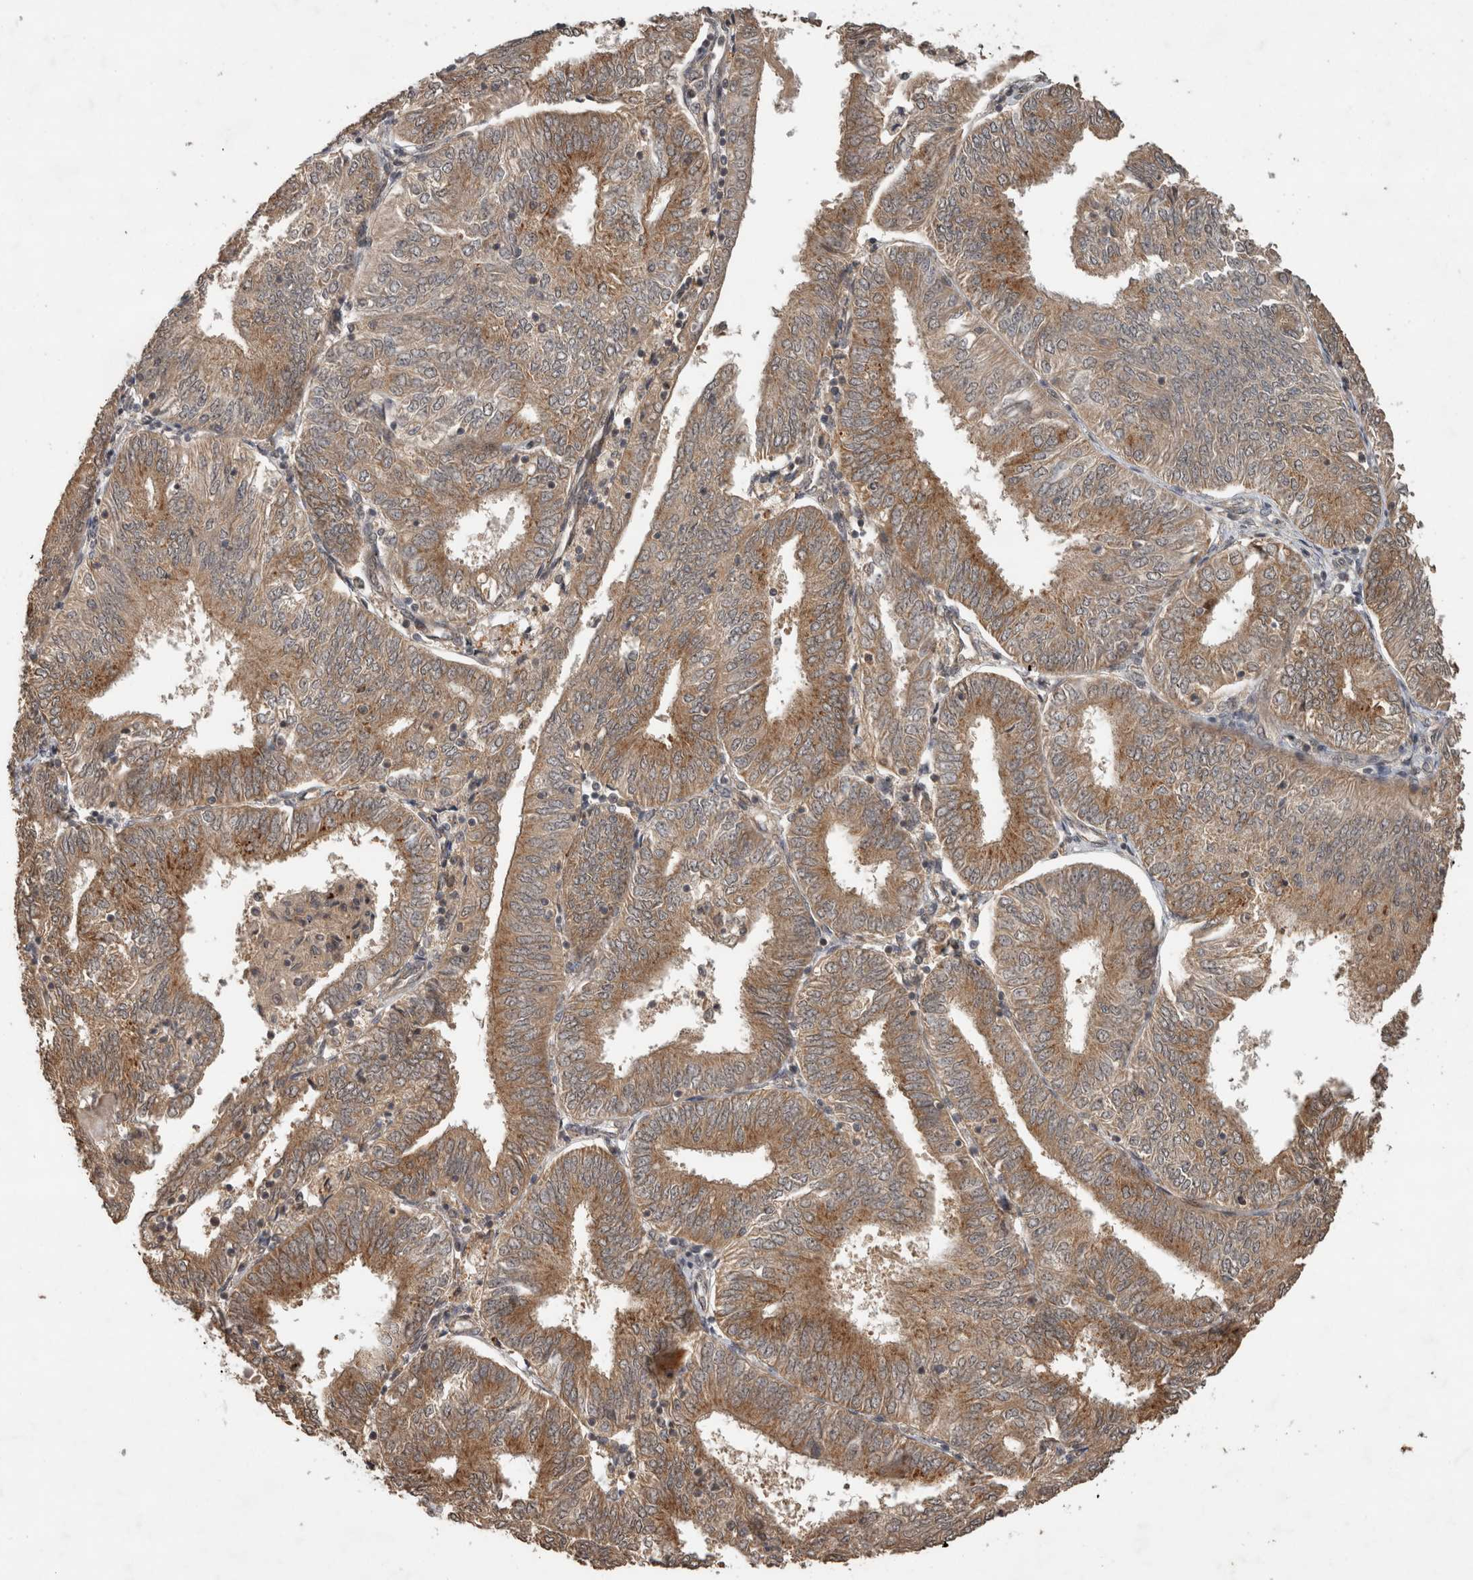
{"staining": {"intensity": "moderate", "quantity": ">75%", "location": "cytoplasmic/membranous"}, "tissue": "endometrial cancer", "cell_type": "Tumor cells", "image_type": "cancer", "snomed": [{"axis": "morphology", "description": "Adenocarcinoma, NOS"}, {"axis": "topography", "description": "Endometrium"}], "caption": "An immunohistochemistry image of tumor tissue is shown. Protein staining in brown highlights moderate cytoplasmic/membranous positivity in adenocarcinoma (endometrial) within tumor cells. The protein of interest is shown in brown color, while the nuclei are stained blue.", "gene": "PITPNC1", "patient": {"sex": "female", "age": 58}}